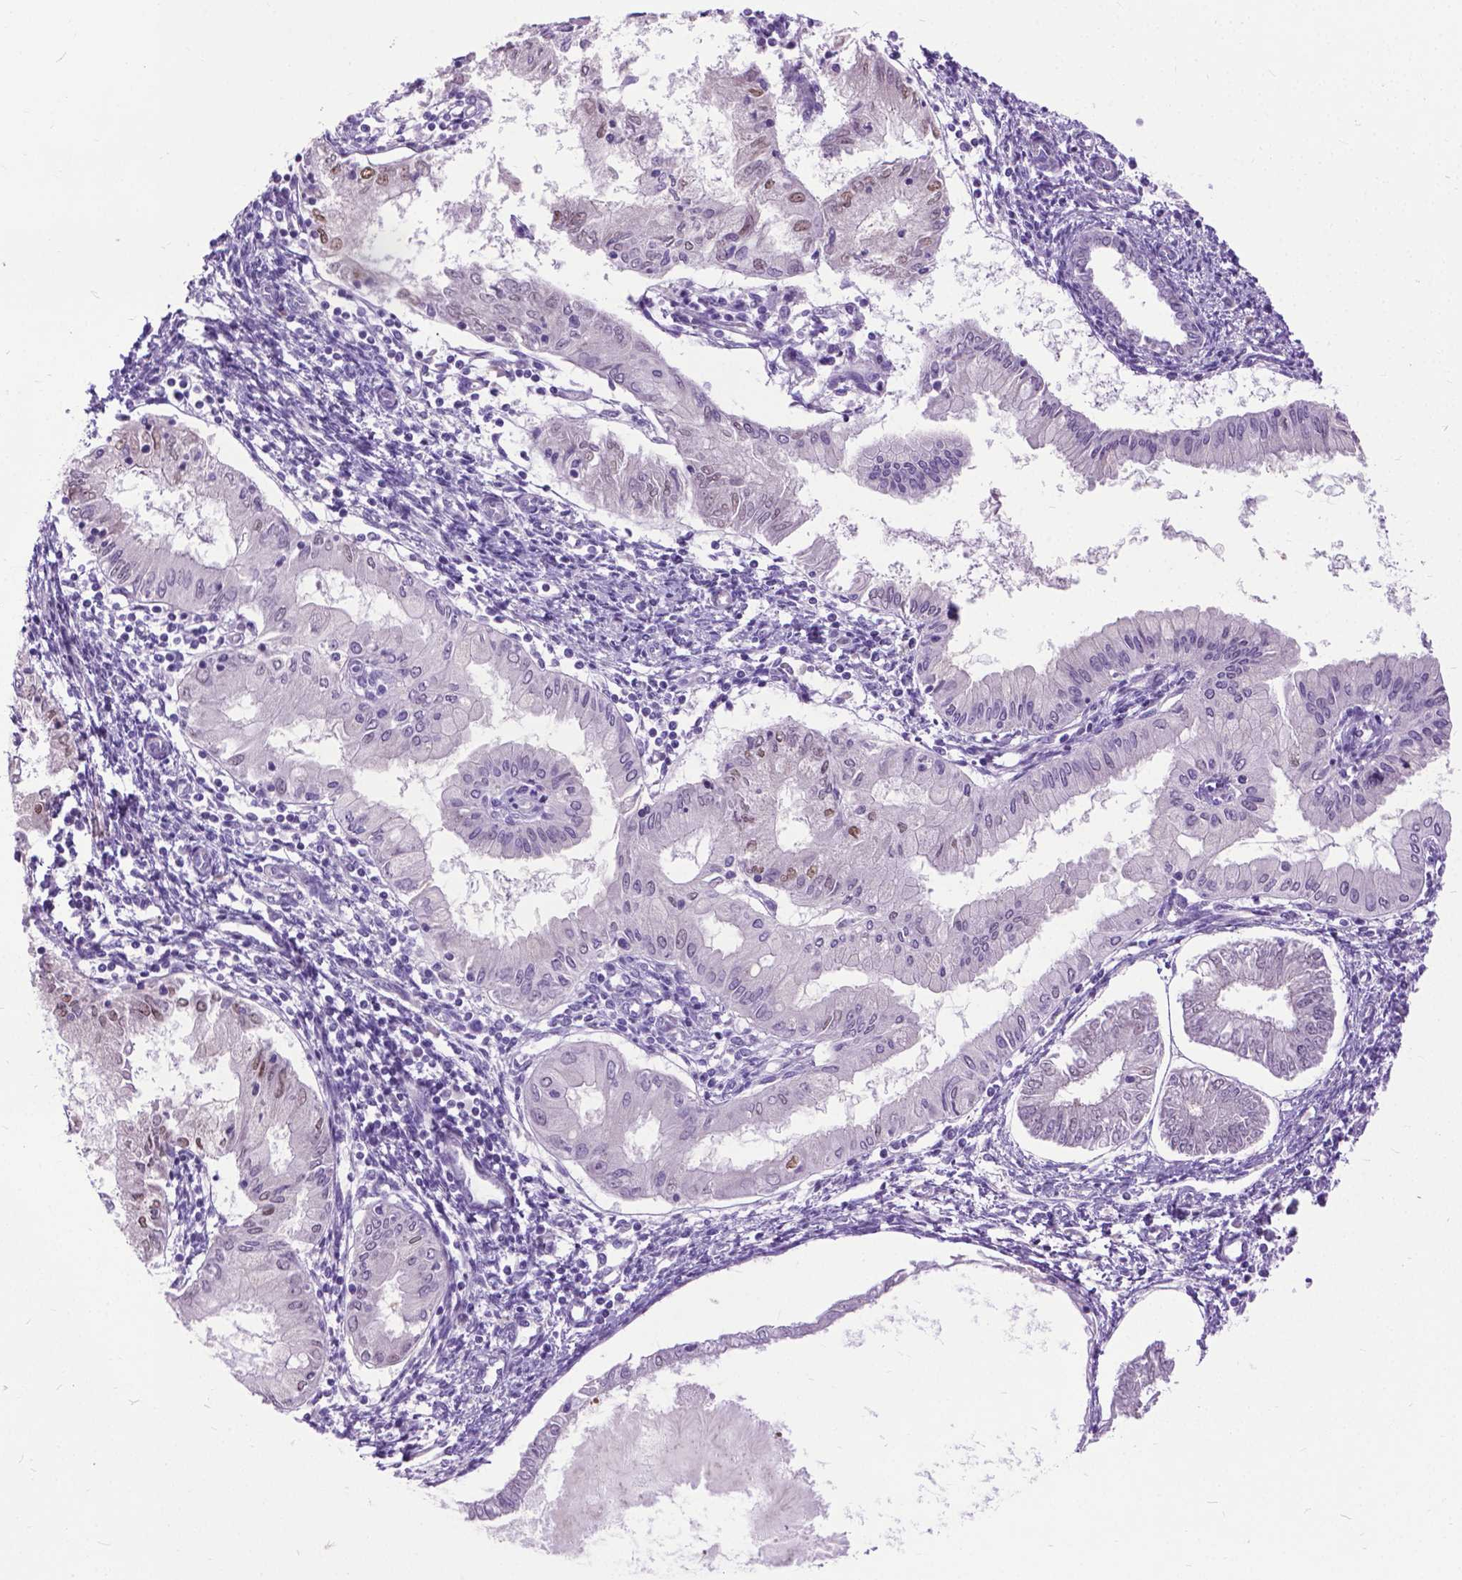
{"staining": {"intensity": "negative", "quantity": "none", "location": "none"}, "tissue": "endometrial cancer", "cell_type": "Tumor cells", "image_type": "cancer", "snomed": [{"axis": "morphology", "description": "Adenocarcinoma, NOS"}, {"axis": "topography", "description": "Endometrium"}], "caption": "An image of endometrial cancer stained for a protein demonstrates no brown staining in tumor cells. Brightfield microscopy of IHC stained with DAB (3,3'-diaminobenzidine) (brown) and hematoxylin (blue), captured at high magnification.", "gene": "APCDD1L", "patient": {"sex": "female", "age": 68}}